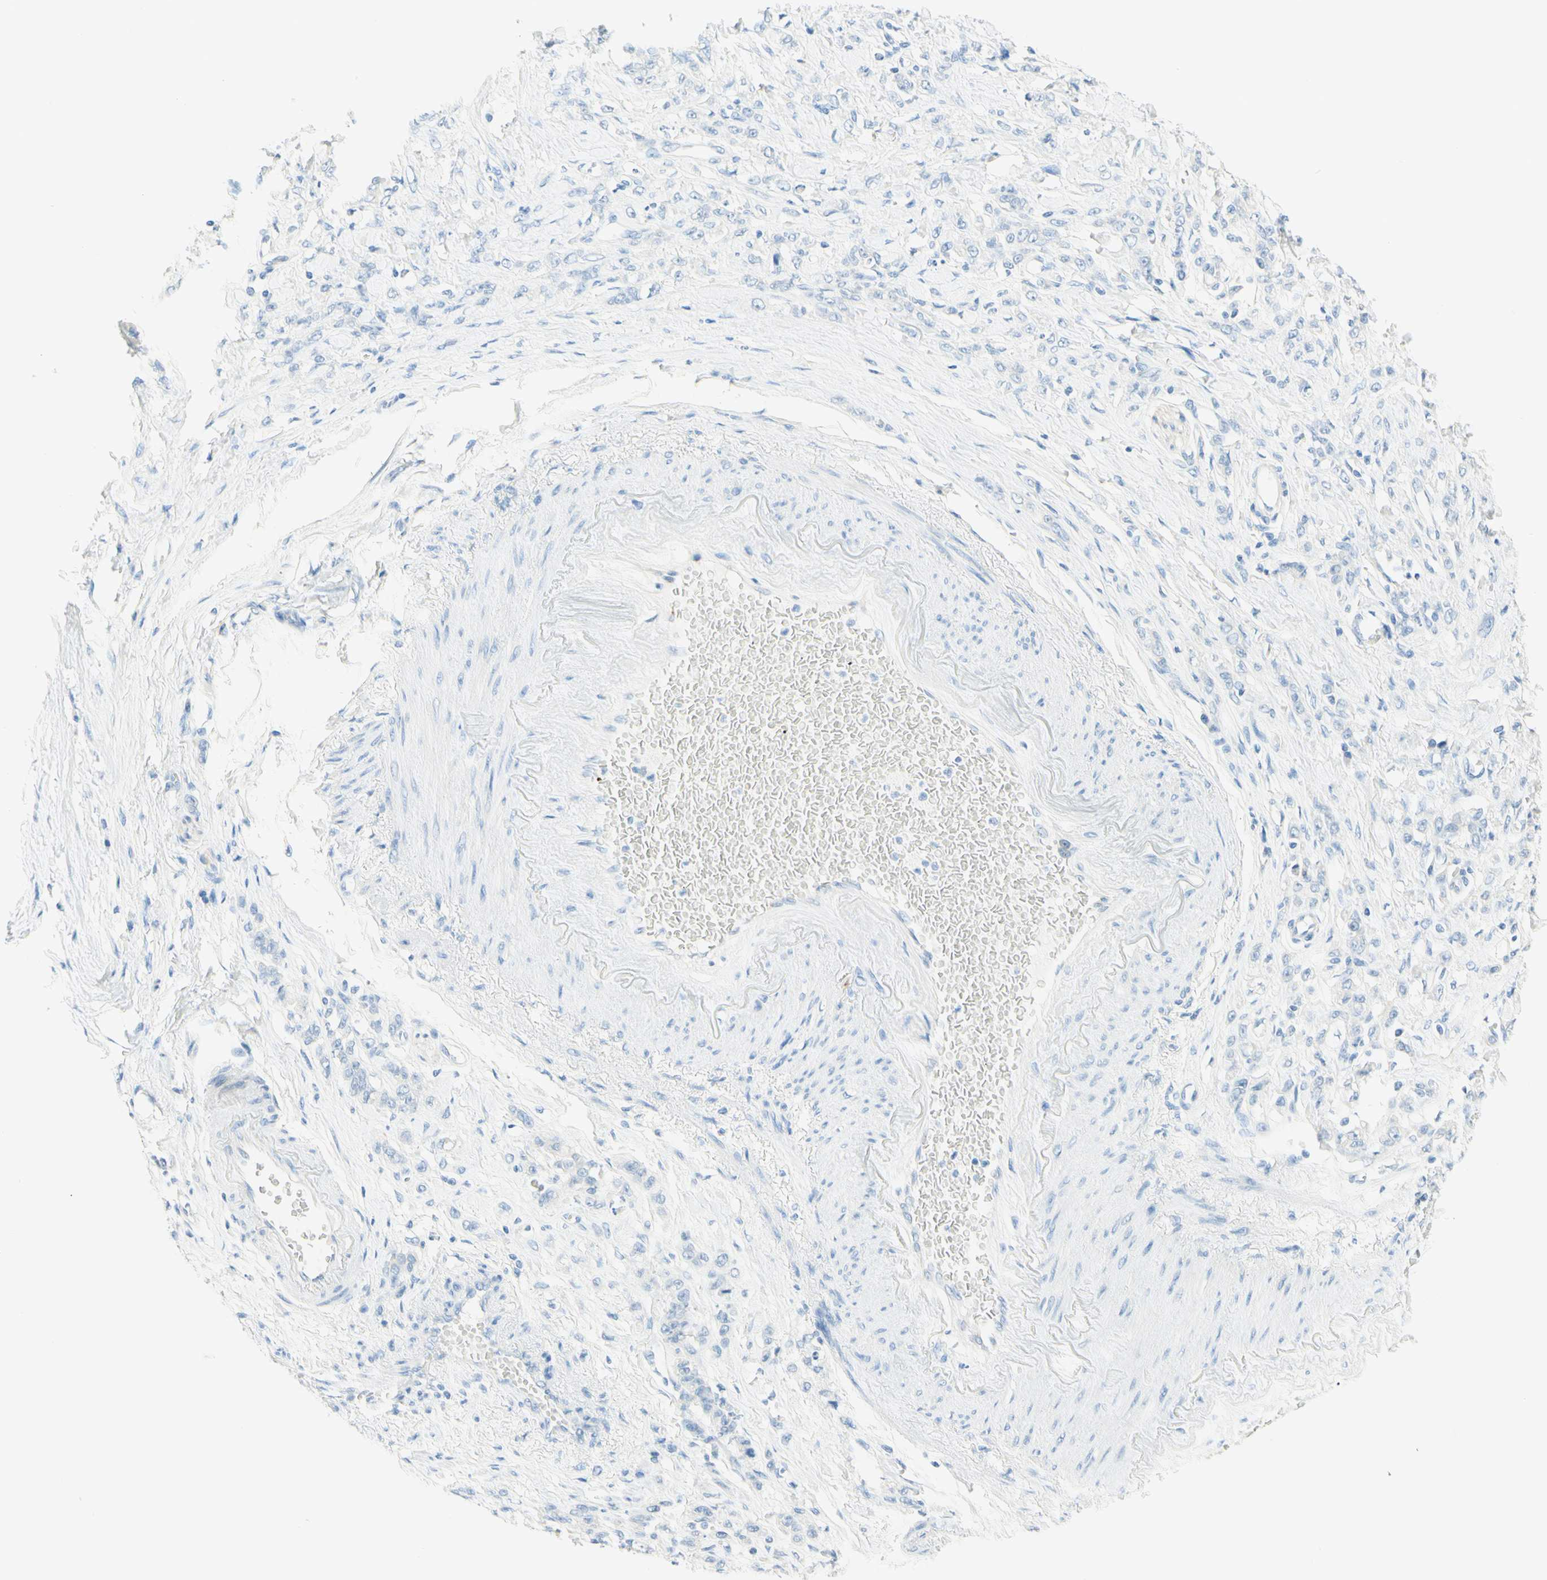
{"staining": {"intensity": "negative", "quantity": "none", "location": "none"}, "tissue": "stomach cancer", "cell_type": "Tumor cells", "image_type": "cancer", "snomed": [{"axis": "morphology", "description": "Adenocarcinoma, NOS"}, {"axis": "topography", "description": "Stomach"}], "caption": "Immunohistochemistry (IHC) of stomach adenocarcinoma displays no positivity in tumor cells.", "gene": "TMEM132D", "patient": {"sex": "male", "age": 82}}